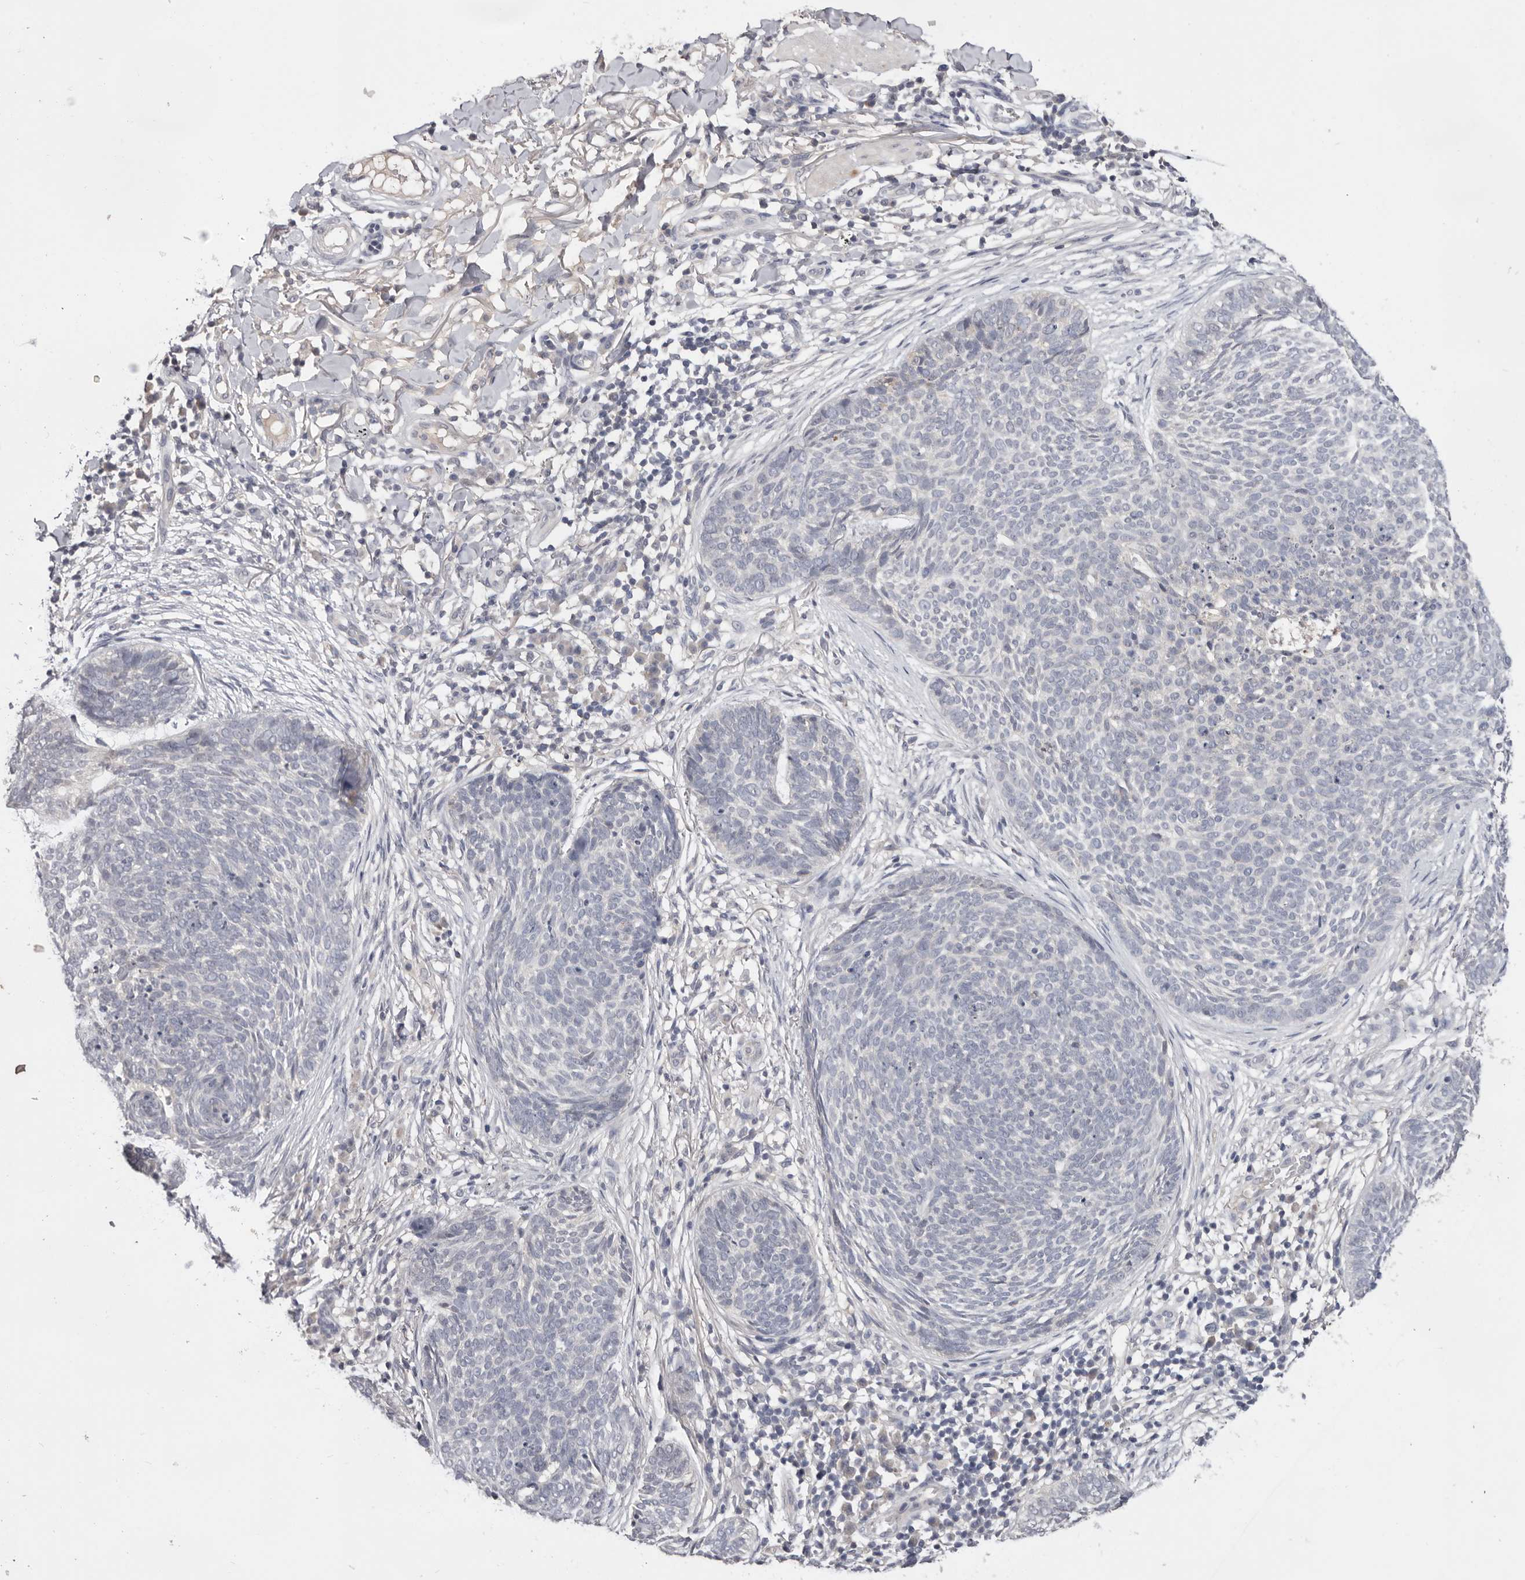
{"staining": {"intensity": "negative", "quantity": "none", "location": "none"}, "tissue": "skin cancer", "cell_type": "Tumor cells", "image_type": "cancer", "snomed": [{"axis": "morphology", "description": "Basal cell carcinoma"}, {"axis": "topography", "description": "Skin"}], "caption": "This image is of skin cancer stained with immunohistochemistry (IHC) to label a protein in brown with the nuclei are counter-stained blue. There is no staining in tumor cells.", "gene": "DOP1A", "patient": {"sex": "female", "age": 64}}